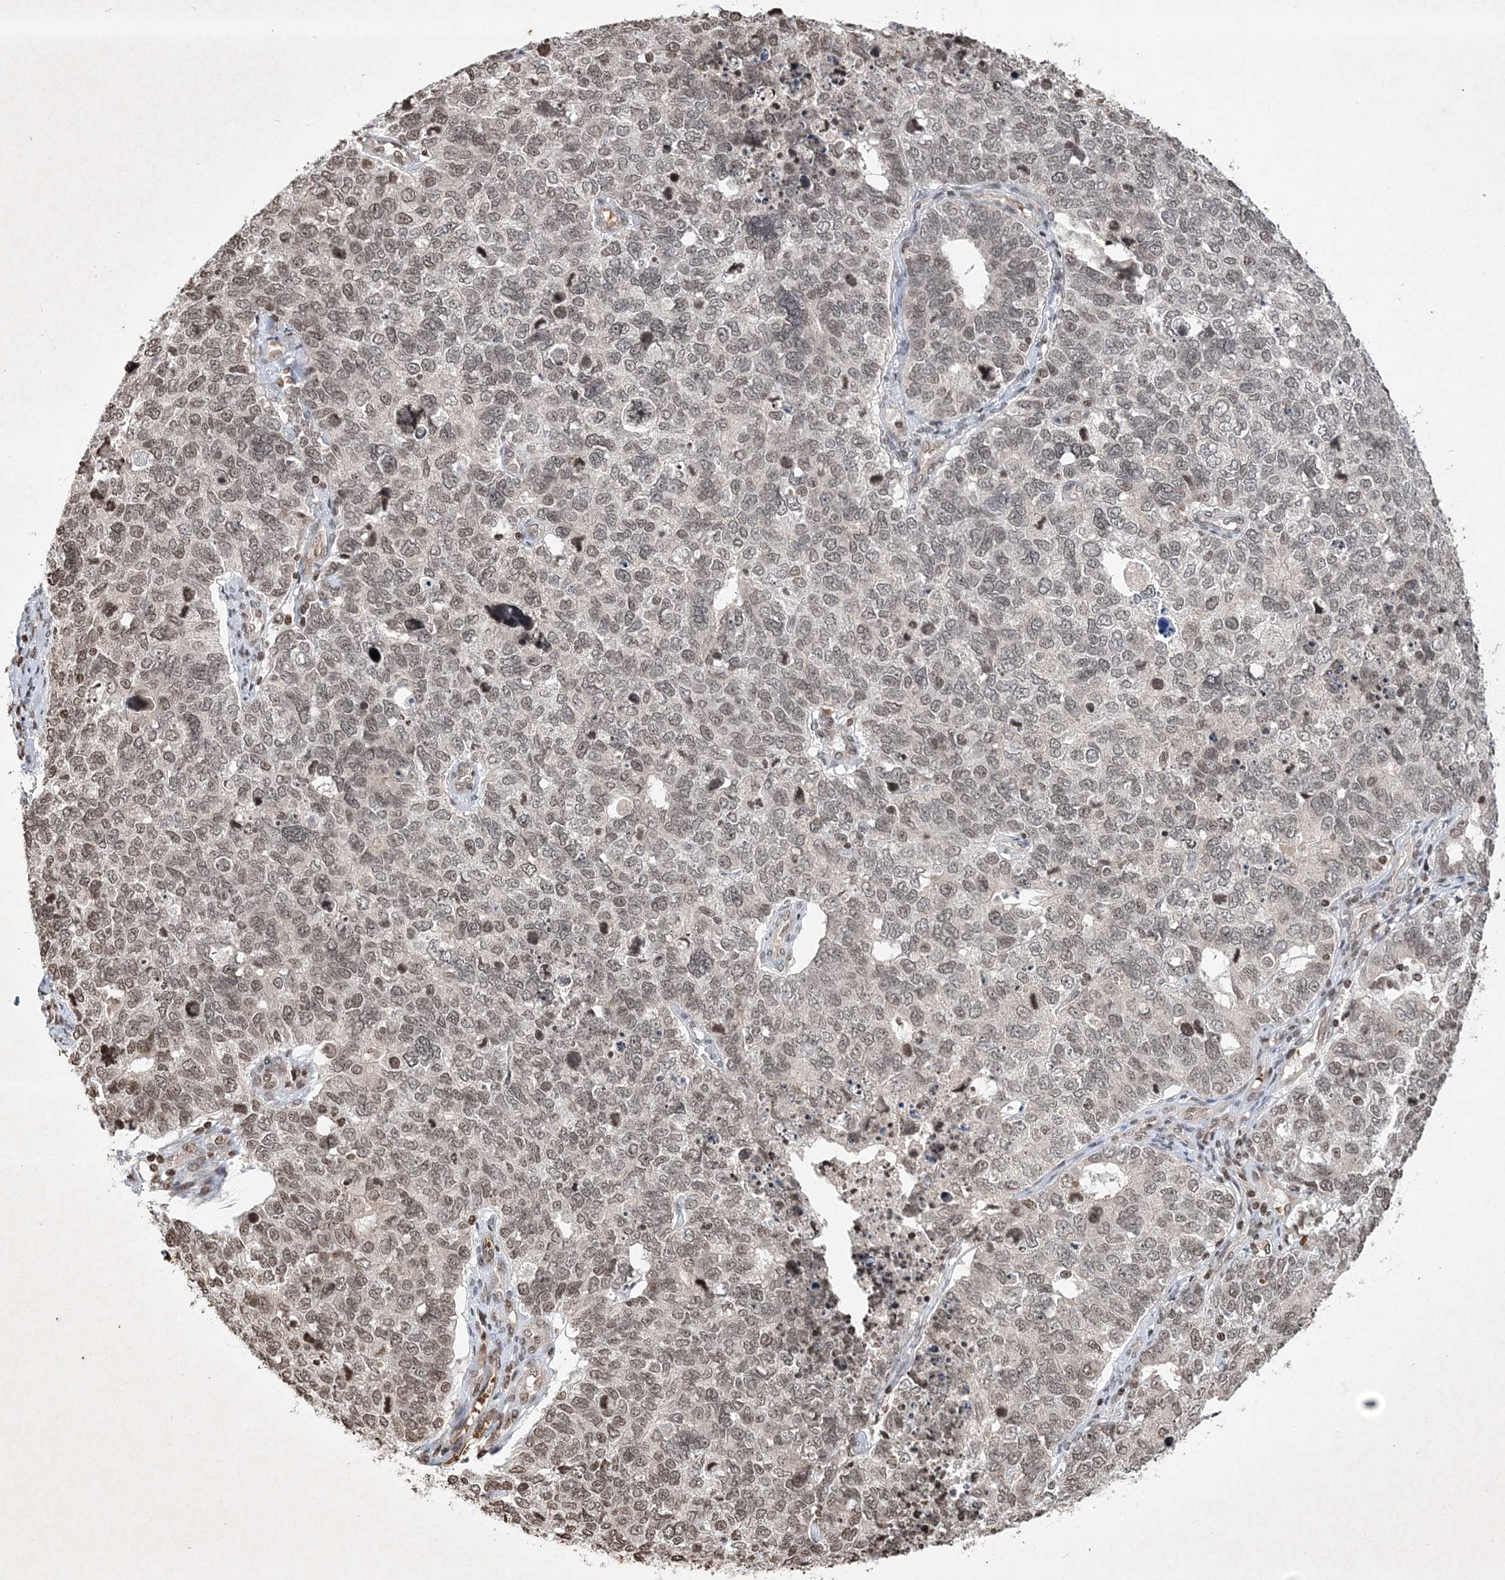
{"staining": {"intensity": "weak", "quantity": ">75%", "location": "nuclear"}, "tissue": "cervical cancer", "cell_type": "Tumor cells", "image_type": "cancer", "snomed": [{"axis": "morphology", "description": "Squamous cell carcinoma, NOS"}, {"axis": "topography", "description": "Cervix"}], "caption": "A low amount of weak nuclear positivity is seen in approximately >75% of tumor cells in cervical cancer (squamous cell carcinoma) tissue. The staining was performed using DAB (3,3'-diaminobenzidine), with brown indicating positive protein expression. Nuclei are stained blue with hematoxylin.", "gene": "NEDD9", "patient": {"sex": "female", "age": 63}}